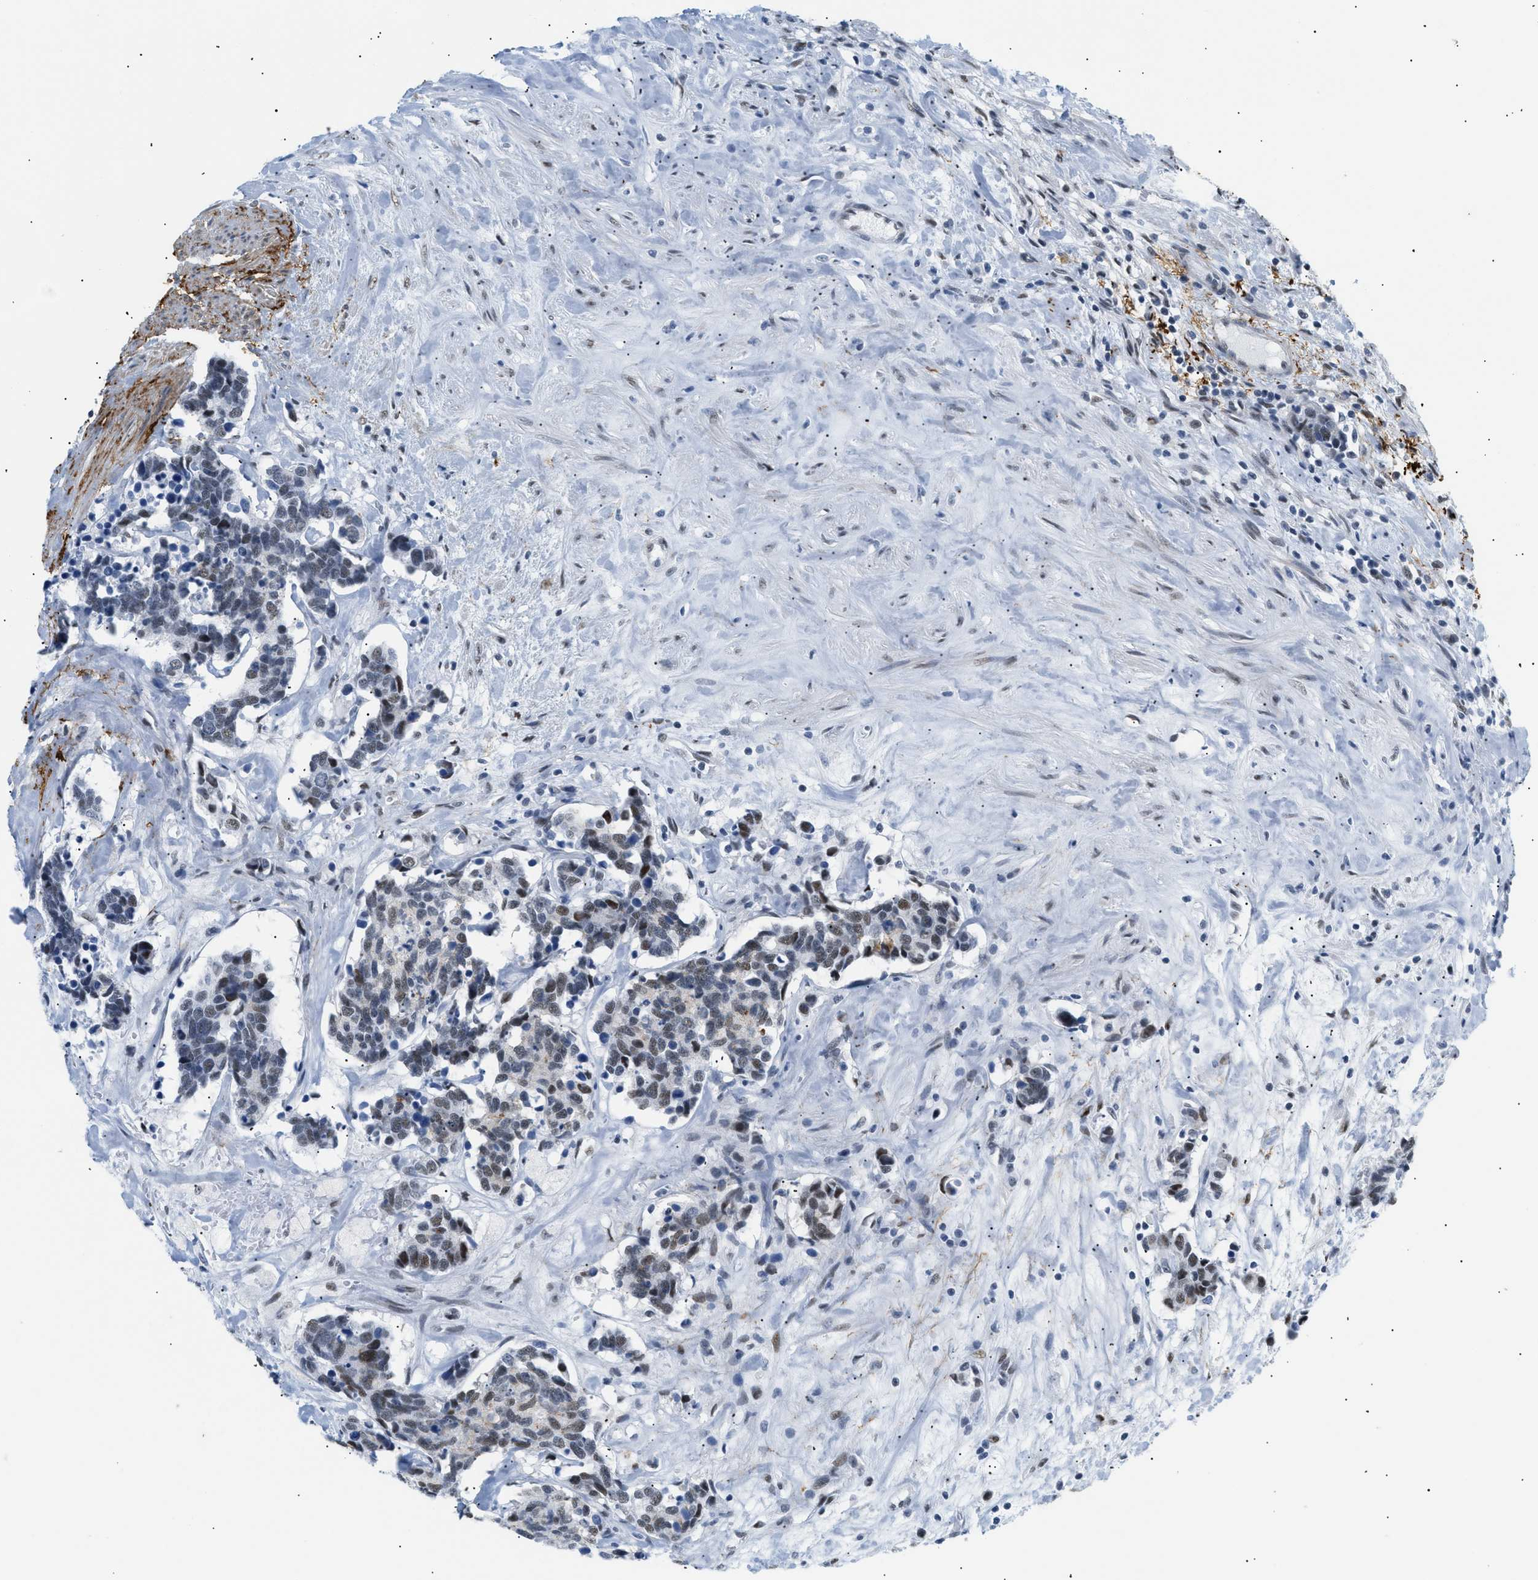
{"staining": {"intensity": "weak", "quantity": "25%-75%", "location": "nuclear"}, "tissue": "carcinoid", "cell_type": "Tumor cells", "image_type": "cancer", "snomed": [{"axis": "morphology", "description": "Carcinoma, NOS"}, {"axis": "morphology", "description": "Carcinoid, malignant, NOS"}, {"axis": "topography", "description": "Urinary bladder"}], "caption": "Immunohistochemistry (IHC) of carcinoma shows low levels of weak nuclear expression in approximately 25%-75% of tumor cells. Using DAB (brown) and hematoxylin (blue) stains, captured at high magnification using brightfield microscopy.", "gene": "ELN", "patient": {"sex": "male", "age": 57}}